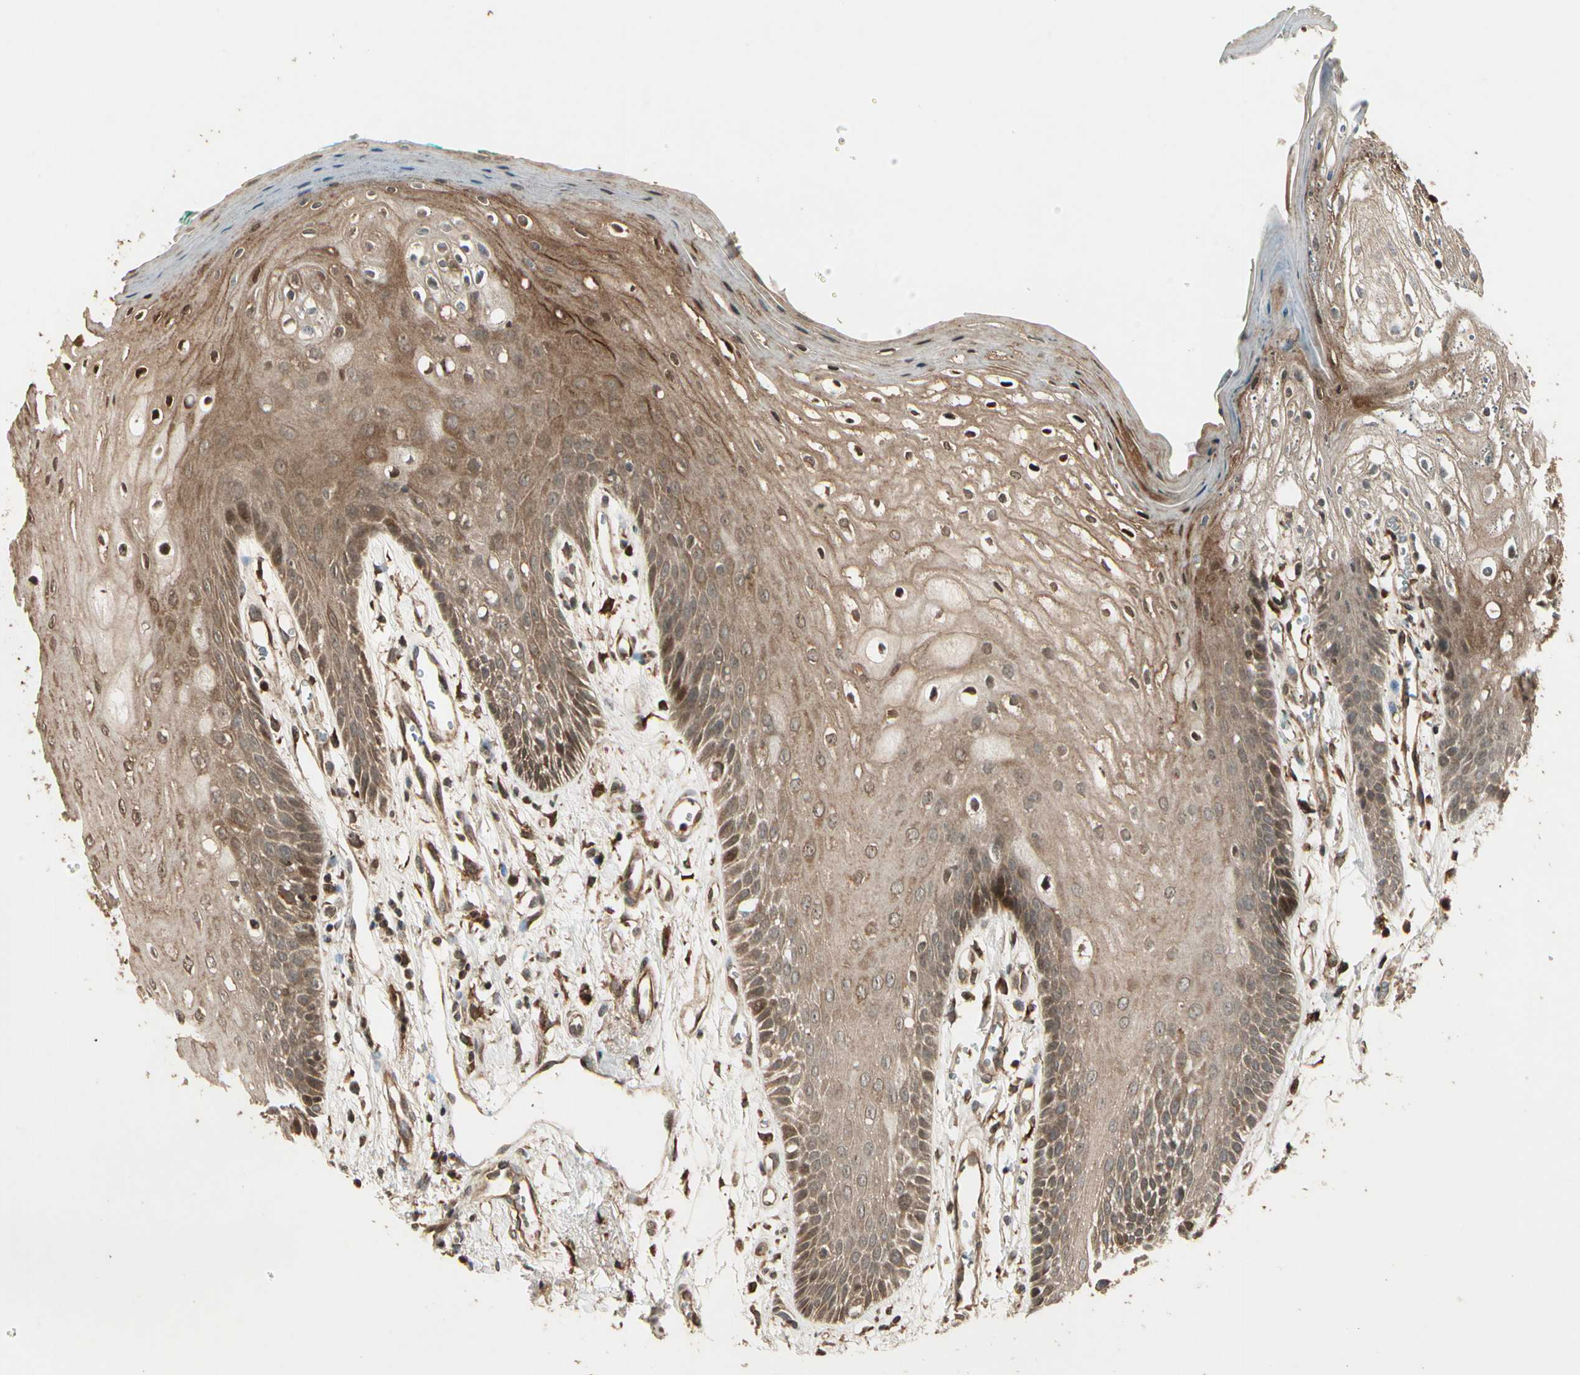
{"staining": {"intensity": "moderate", "quantity": ">75%", "location": "cytoplasmic/membranous"}, "tissue": "oral mucosa", "cell_type": "Squamous epithelial cells", "image_type": "normal", "snomed": [{"axis": "morphology", "description": "Normal tissue, NOS"}, {"axis": "morphology", "description": "Squamous cell carcinoma, NOS"}, {"axis": "topography", "description": "Skeletal muscle"}, {"axis": "topography", "description": "Oral tissue"}, {"axis": "topography", "description": "Head-Neck"}], "caption": "Immunohistochemistry (DAB) staining of normal human oral mucosa shows moderate cytoplasmic/membranous protein positivity in about >75% of squamous epithelial cells. (IHC, brightfield microscopy, high magnification).", "gene": "GLUL", "patient": {"sex": "female", "age": 84}}